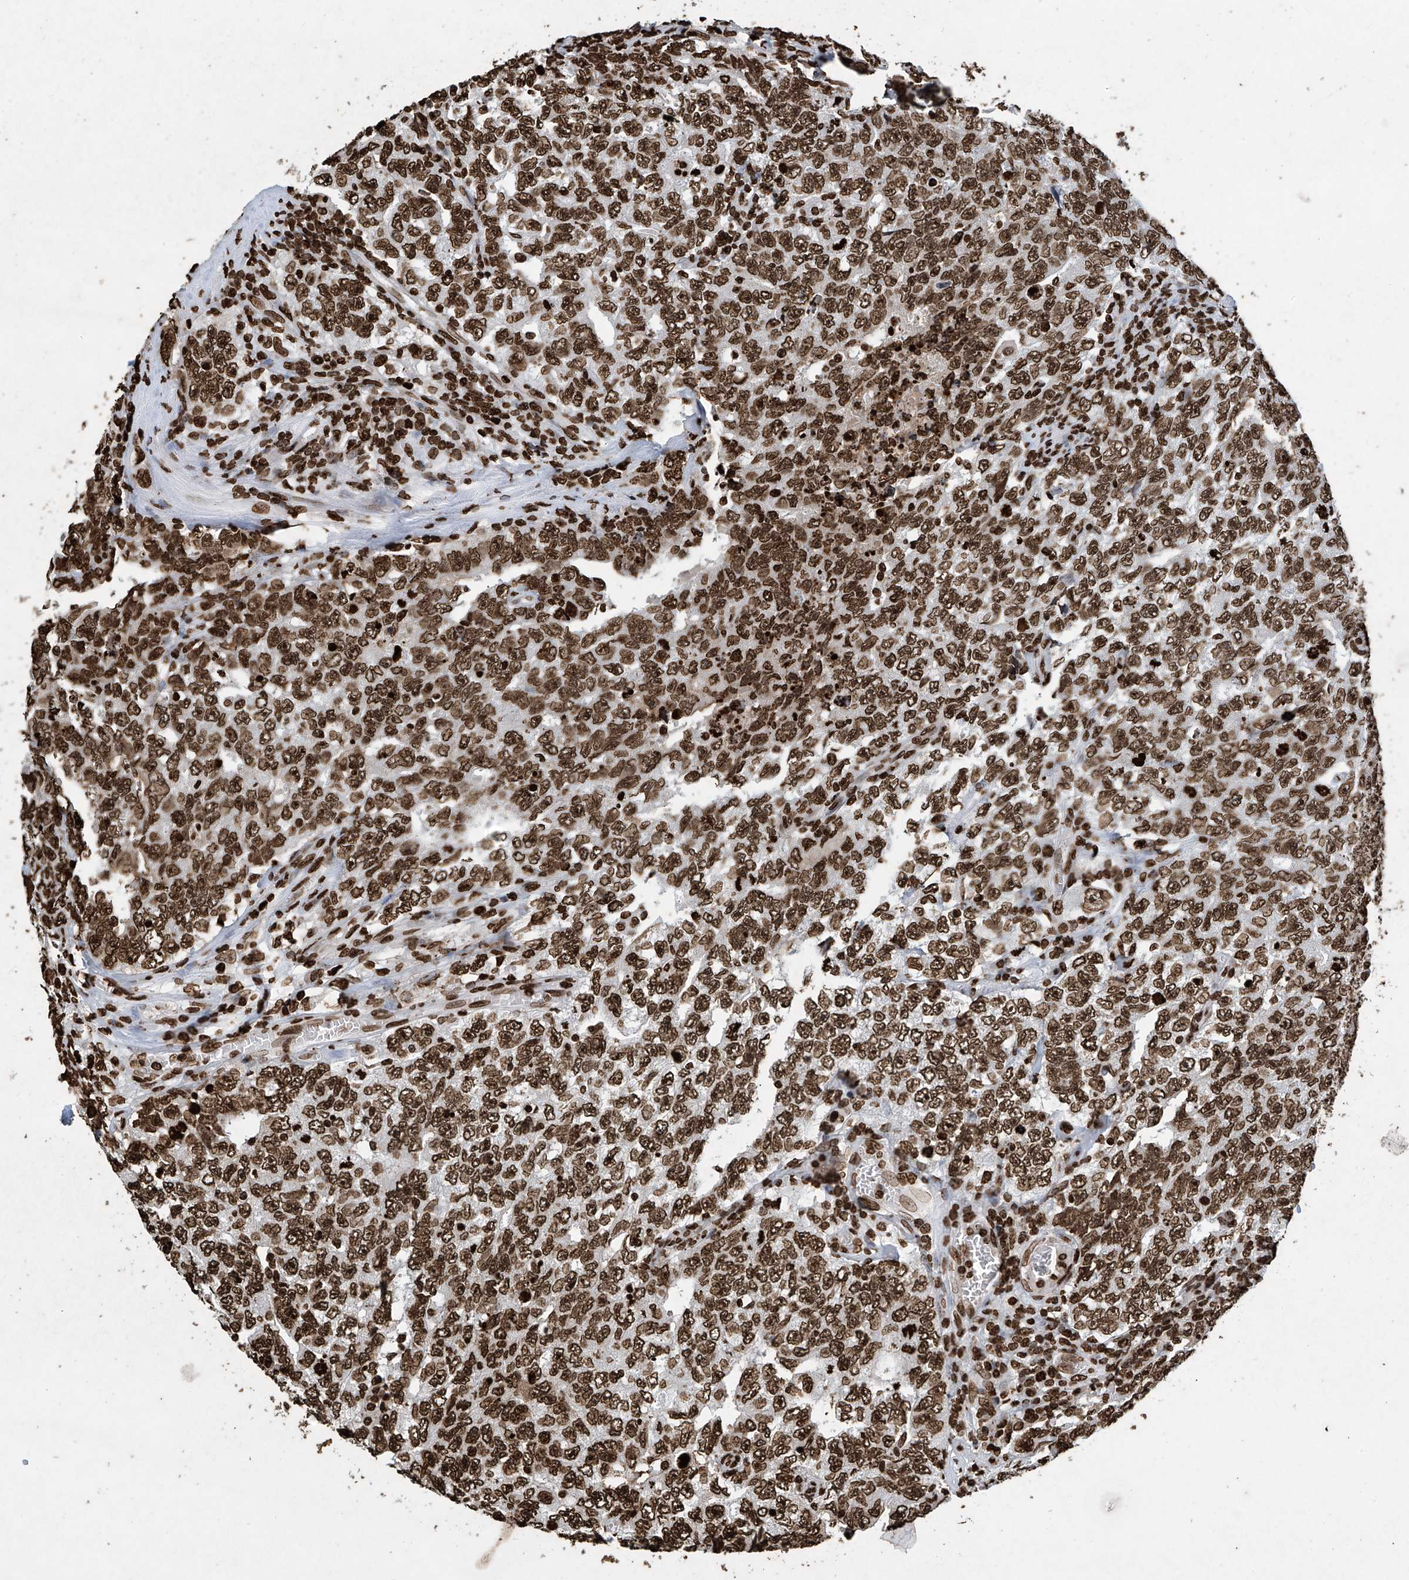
{"staining": {"intensity": "strong", "quantity": ">75%", "location": "nuclear"}, "tissue": "testis cancer", "cell_type": "Tumor cells", "image_type": "cancer", "snomed": [{"axis": "morphology", "description": "Carcinoma, Embryonal, NOS"}, {"axis": "topography", "description": "Testis"}], "caption": "This image shows testis embryonal carcinoma stained with IHC to label a protein in brown. The nuclear of tumor cells show strong positivity for the protein. Nuclei are counter-stained blue.", "gene": "H3-3A", "patient": {"sex": "male", "age": 26}}